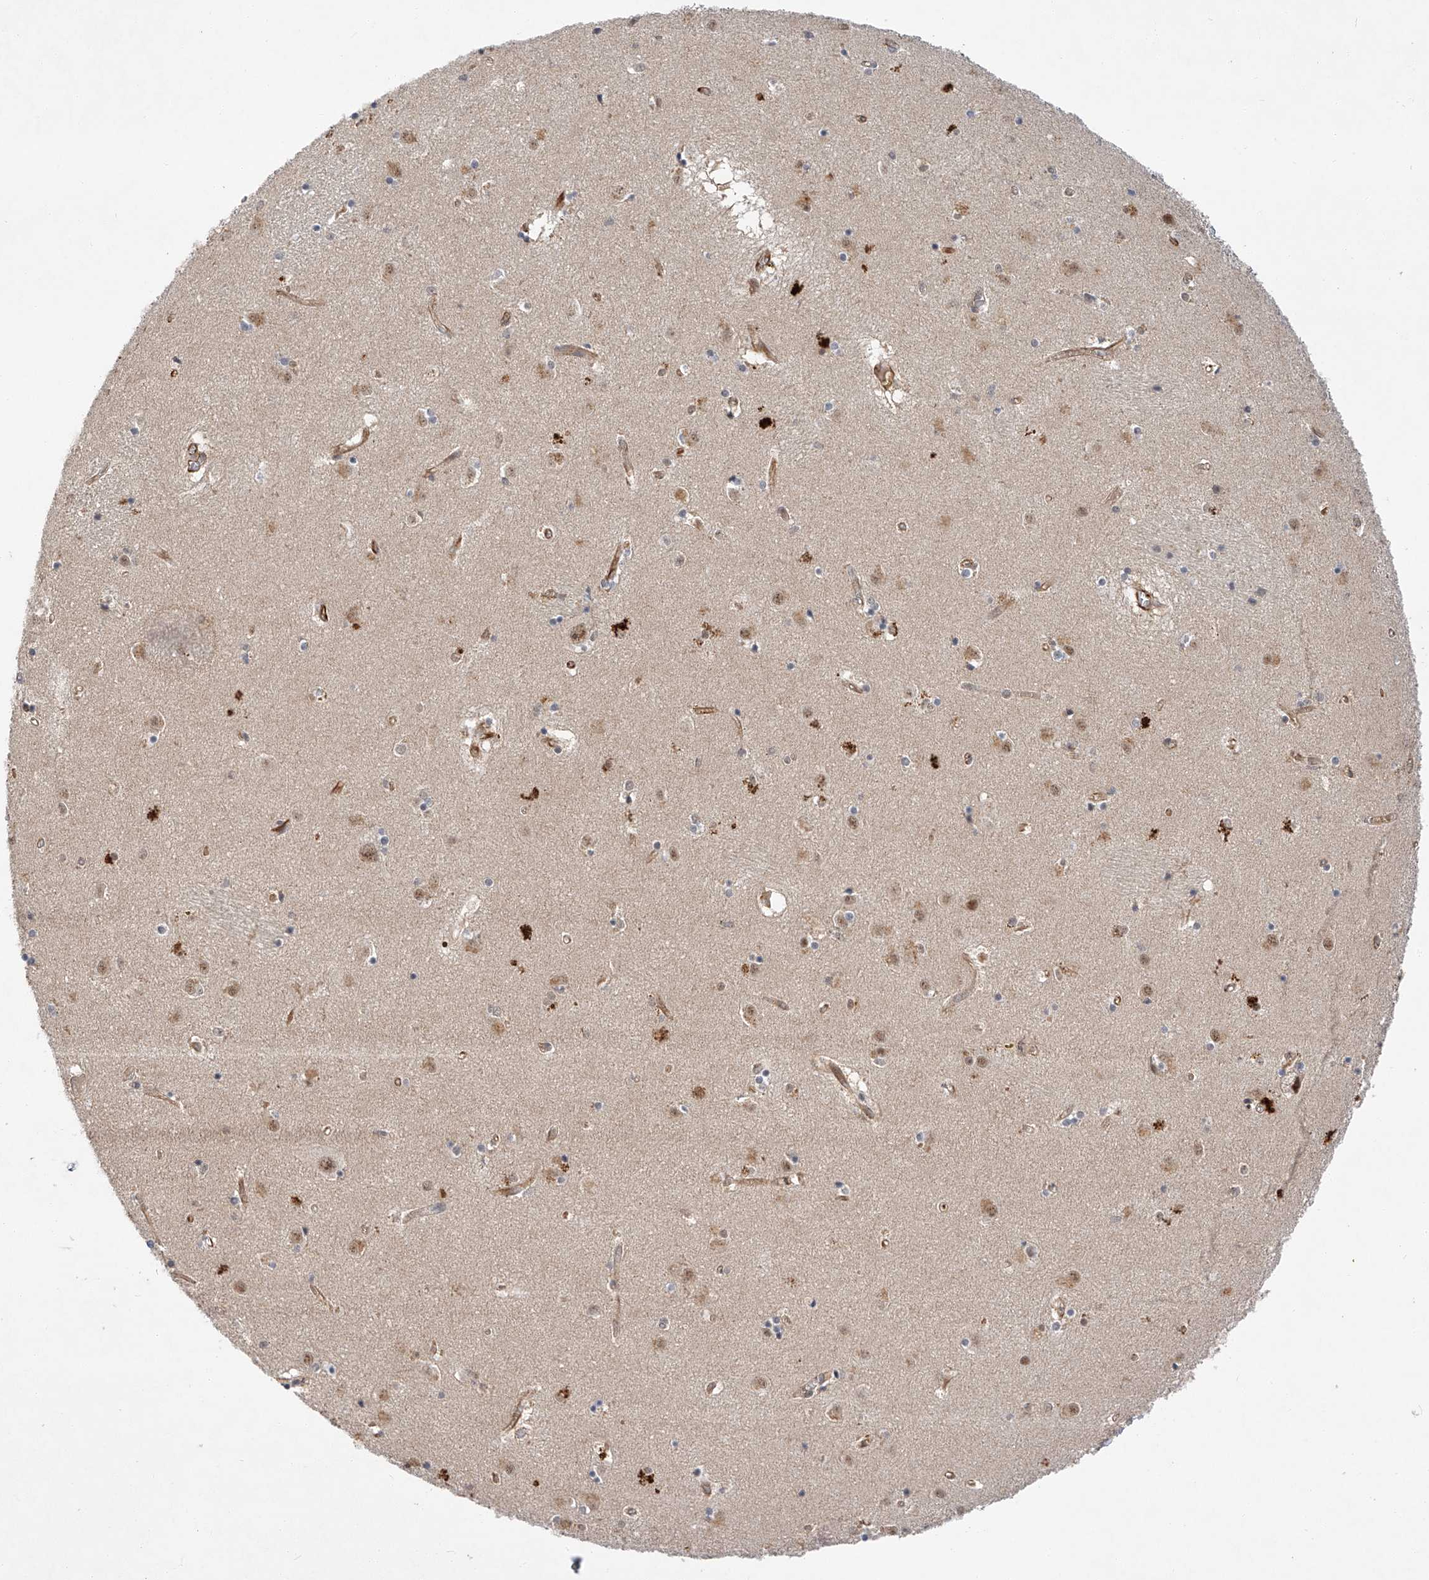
{"staining": {"intensity": "moderate", "quantity": "<25%", "location": "nuclear"}, "tissue": "caudate", "cell_type": "Glial cells", "image_type": "normal", "snomed": [{"axis": "morphology", "description": "Normal tissue, NOS"}, {"axis": "topography", "description": "Lateral ventricle wall"}], "caption": "A photomicrograph of human caudate stained for a protein shows moderate nuclear brown staining in glial cells.", "gene": "AMD1", "patient": {"sex": "male", "age": 70}}